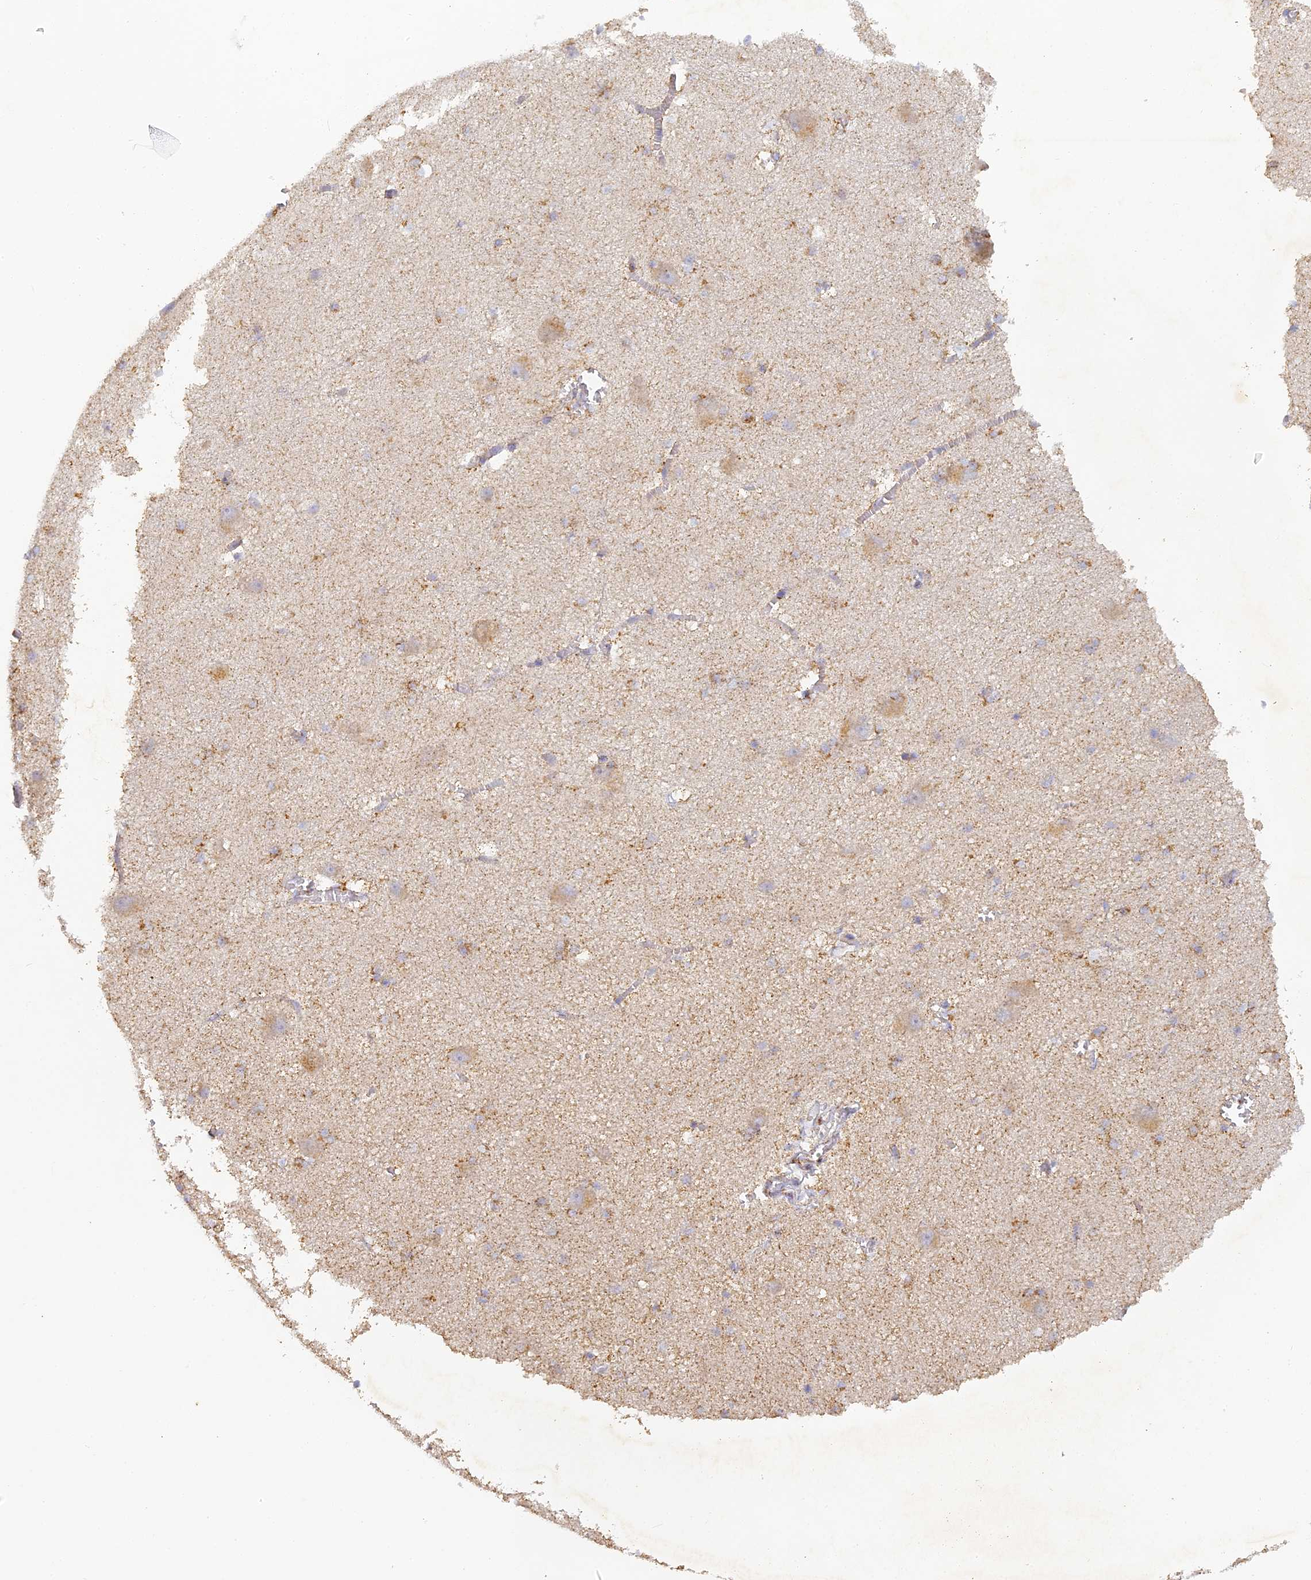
{"staining": {"intensity": "negative", "quantity": "none", "location": "none"}, "tissue": "caudate", "cell_type": "Glial cells", "image_type": "normal", "snomed": [{"axis": "morphology", "description": "Normal tissue, NOS"}, {"axis": "topography", "description": "Lateral ventricle wall"}], "caption": "IHC of benign human caudate reveals no staining in glial cells.", "gene": "DONSON", "patient": {"sex": "male", "age": 37}}